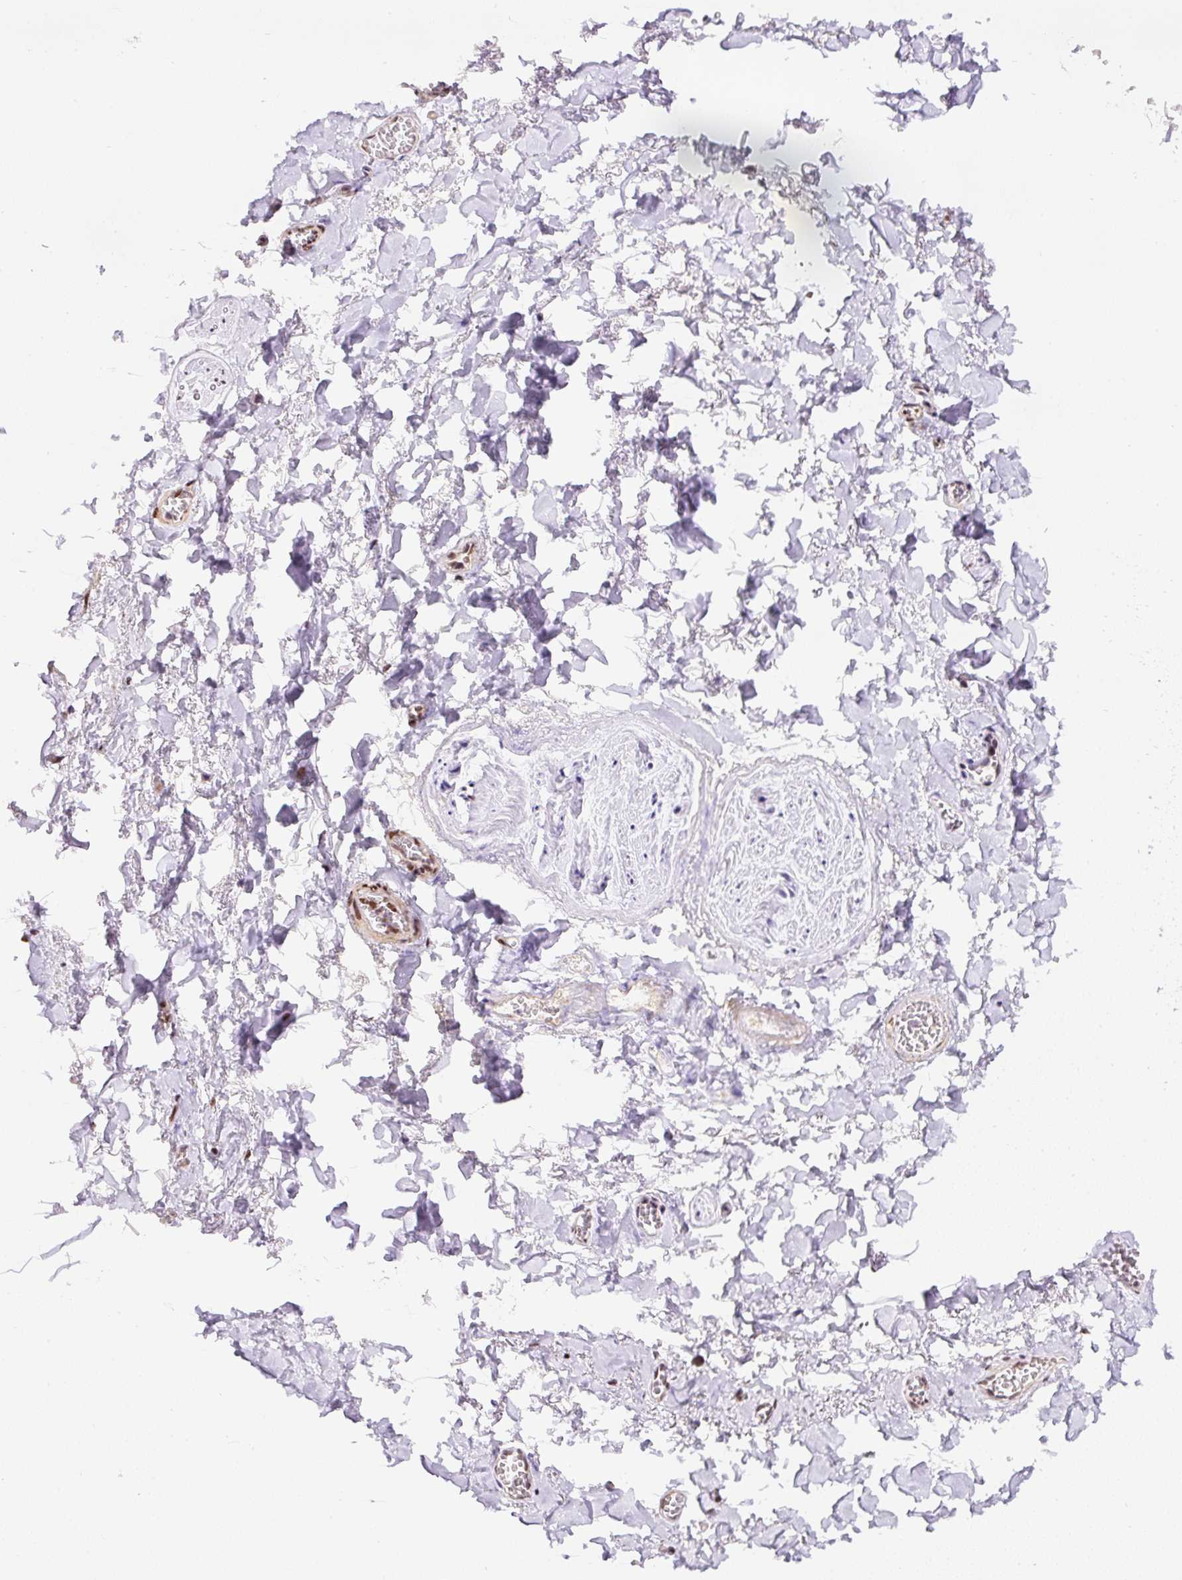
{"staining": {"intensity": "moderate", "quantity": "25%-75%", "location": "nuclear"}, "tissue": "adipose tissue", "cell_type": "Adipocytes", "image_type": "normal", "snomed": [{"axis": "morphology", "description": "Normal tissue, NOS"}, {"axis": "topography", "description": "Vulva"}, {"axis": "topography", "description": "Vagina"}, {"axis": "topography", "description": "Peripheral nerve tissue"}], "caption": "Protein expression analysis of benign human adipose tissue reveals moderate nuclear positivity in about 25%-75% of adipocytes.", "gene": "HNRNPC", "patient": {"sex": "female", "age": 66}}